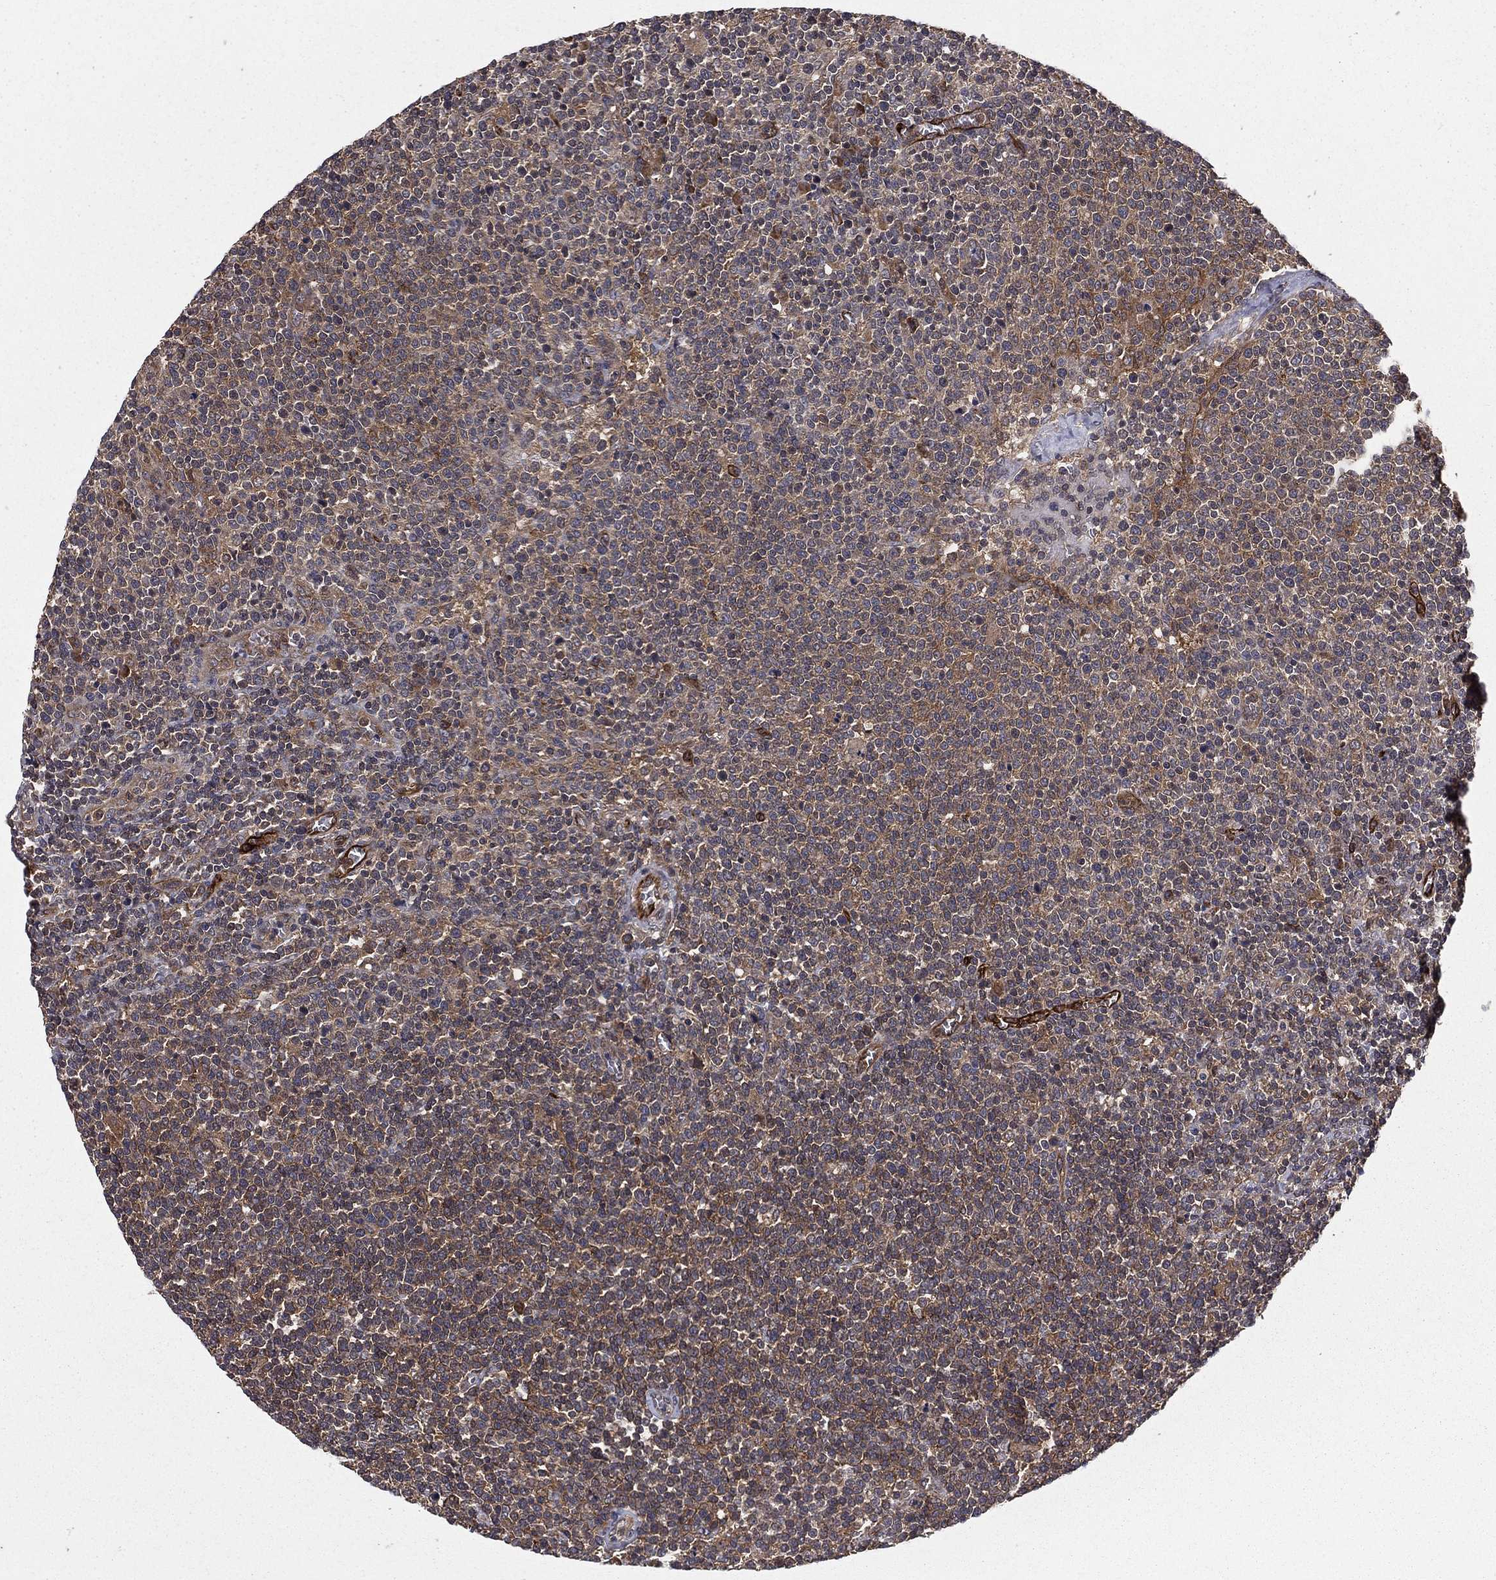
{"staining": {"intensity": "moderate", "quantity": "<25%", "location": "cytoplasmic/membranous"}, "tissue": "lymphoma", "cell_type": "Tumor cells", "image_type": "cancer", "snomed": [{"axis": "morphology", "description": "Malignant lymphoma, non-Hodgkin's type, High grade"}, {"axis": "topography", "description": "Lymph node"}], "caption": "Lymphoma stained for a protein shows moderate cytoplasmic/membranous positivity in tumor cells.", "gene": "CERT1", "patient": {"sex": "male", "age": 61}}